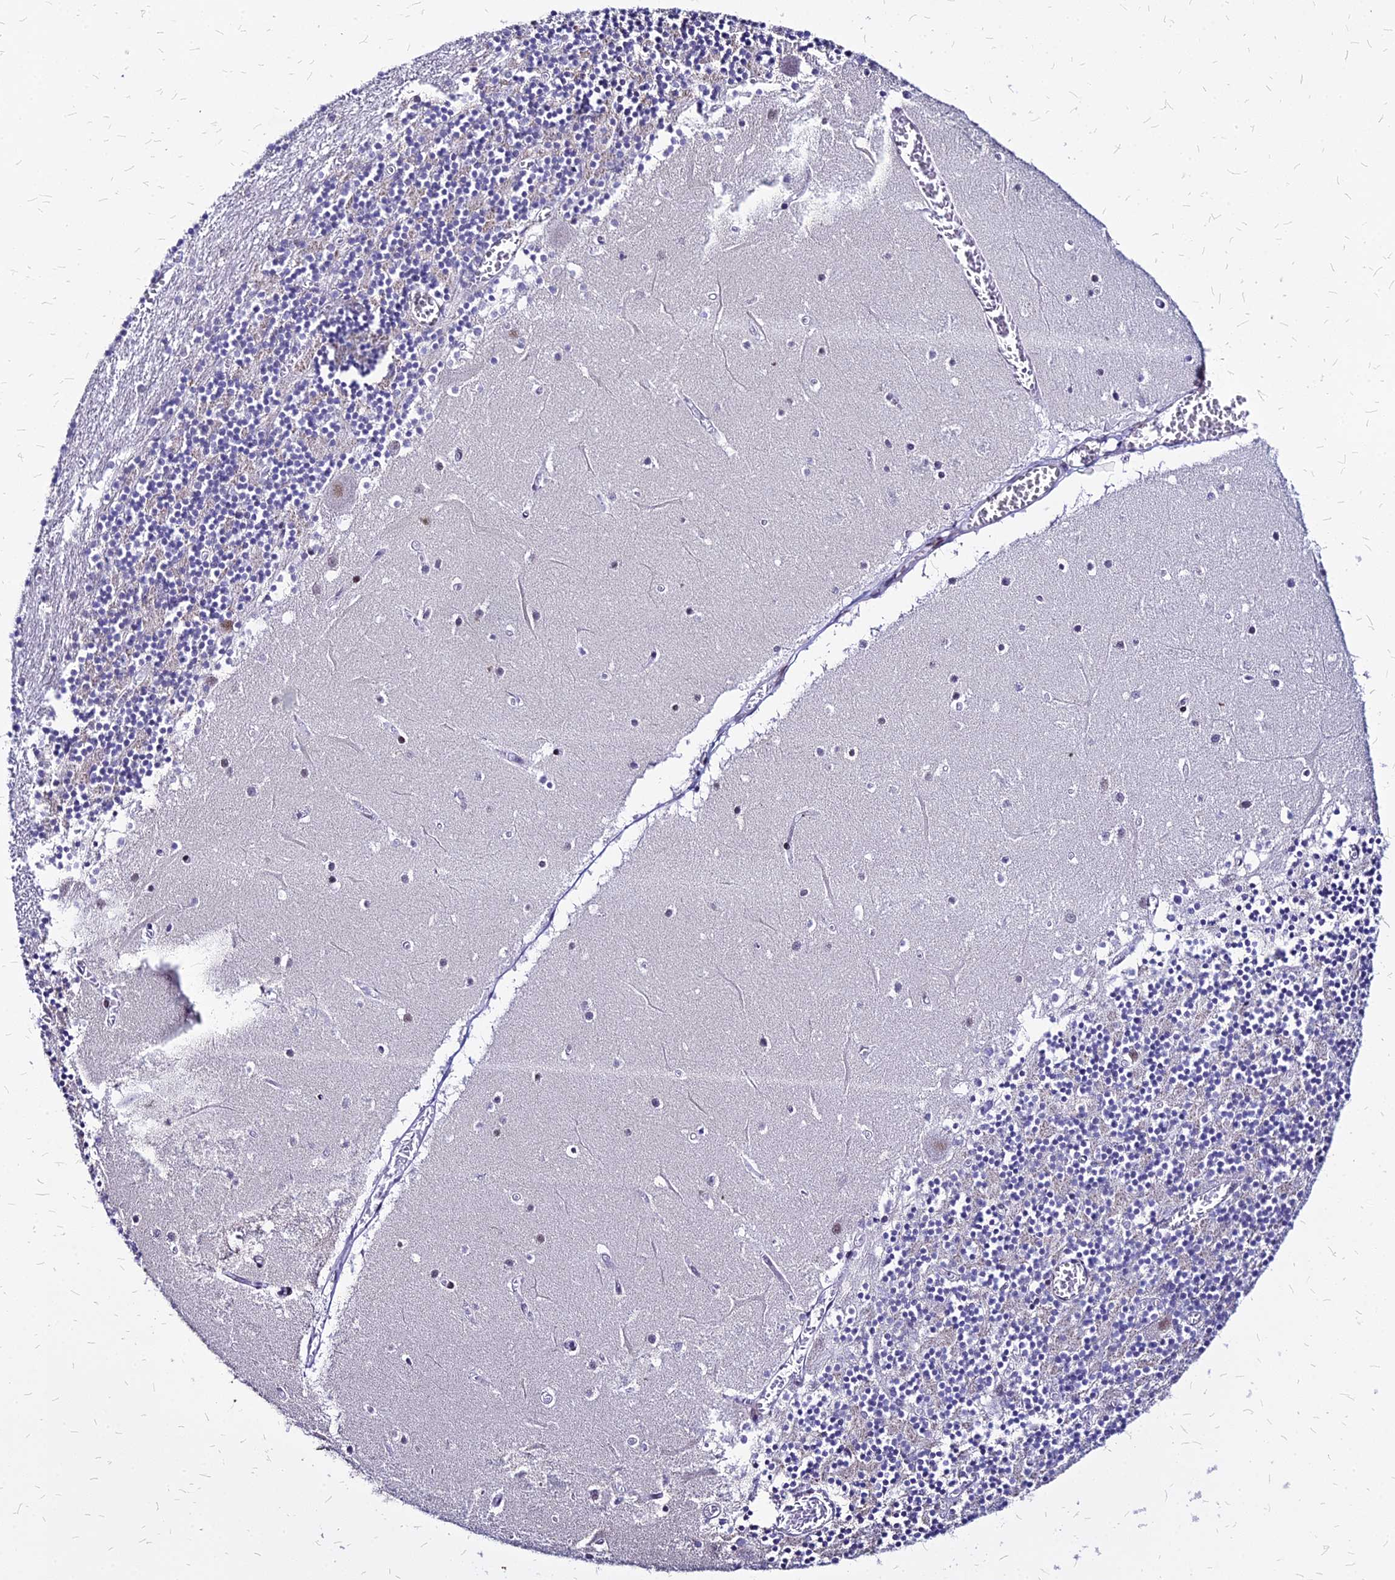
{"staining": {"intensity": "weak", "quantity": "<25%", "location": "nuclear"}, "tissue": "cerebellum", "cell_type": "Cells in granular layer", "image_type": "normal", "snomed": [{"axis": "morphology", "description": "Normal tissue, NOS"}, {"axis": "topography", "description": "Cerebellum"}], "caption": "Immunohistochemistry (IHC) image of unremarkable cerebellum stained for a protein (brown), which reveals no expression in cells in granular layer.", "gene": "FDX2", "patient": {"sex": "female", "age": 28}}